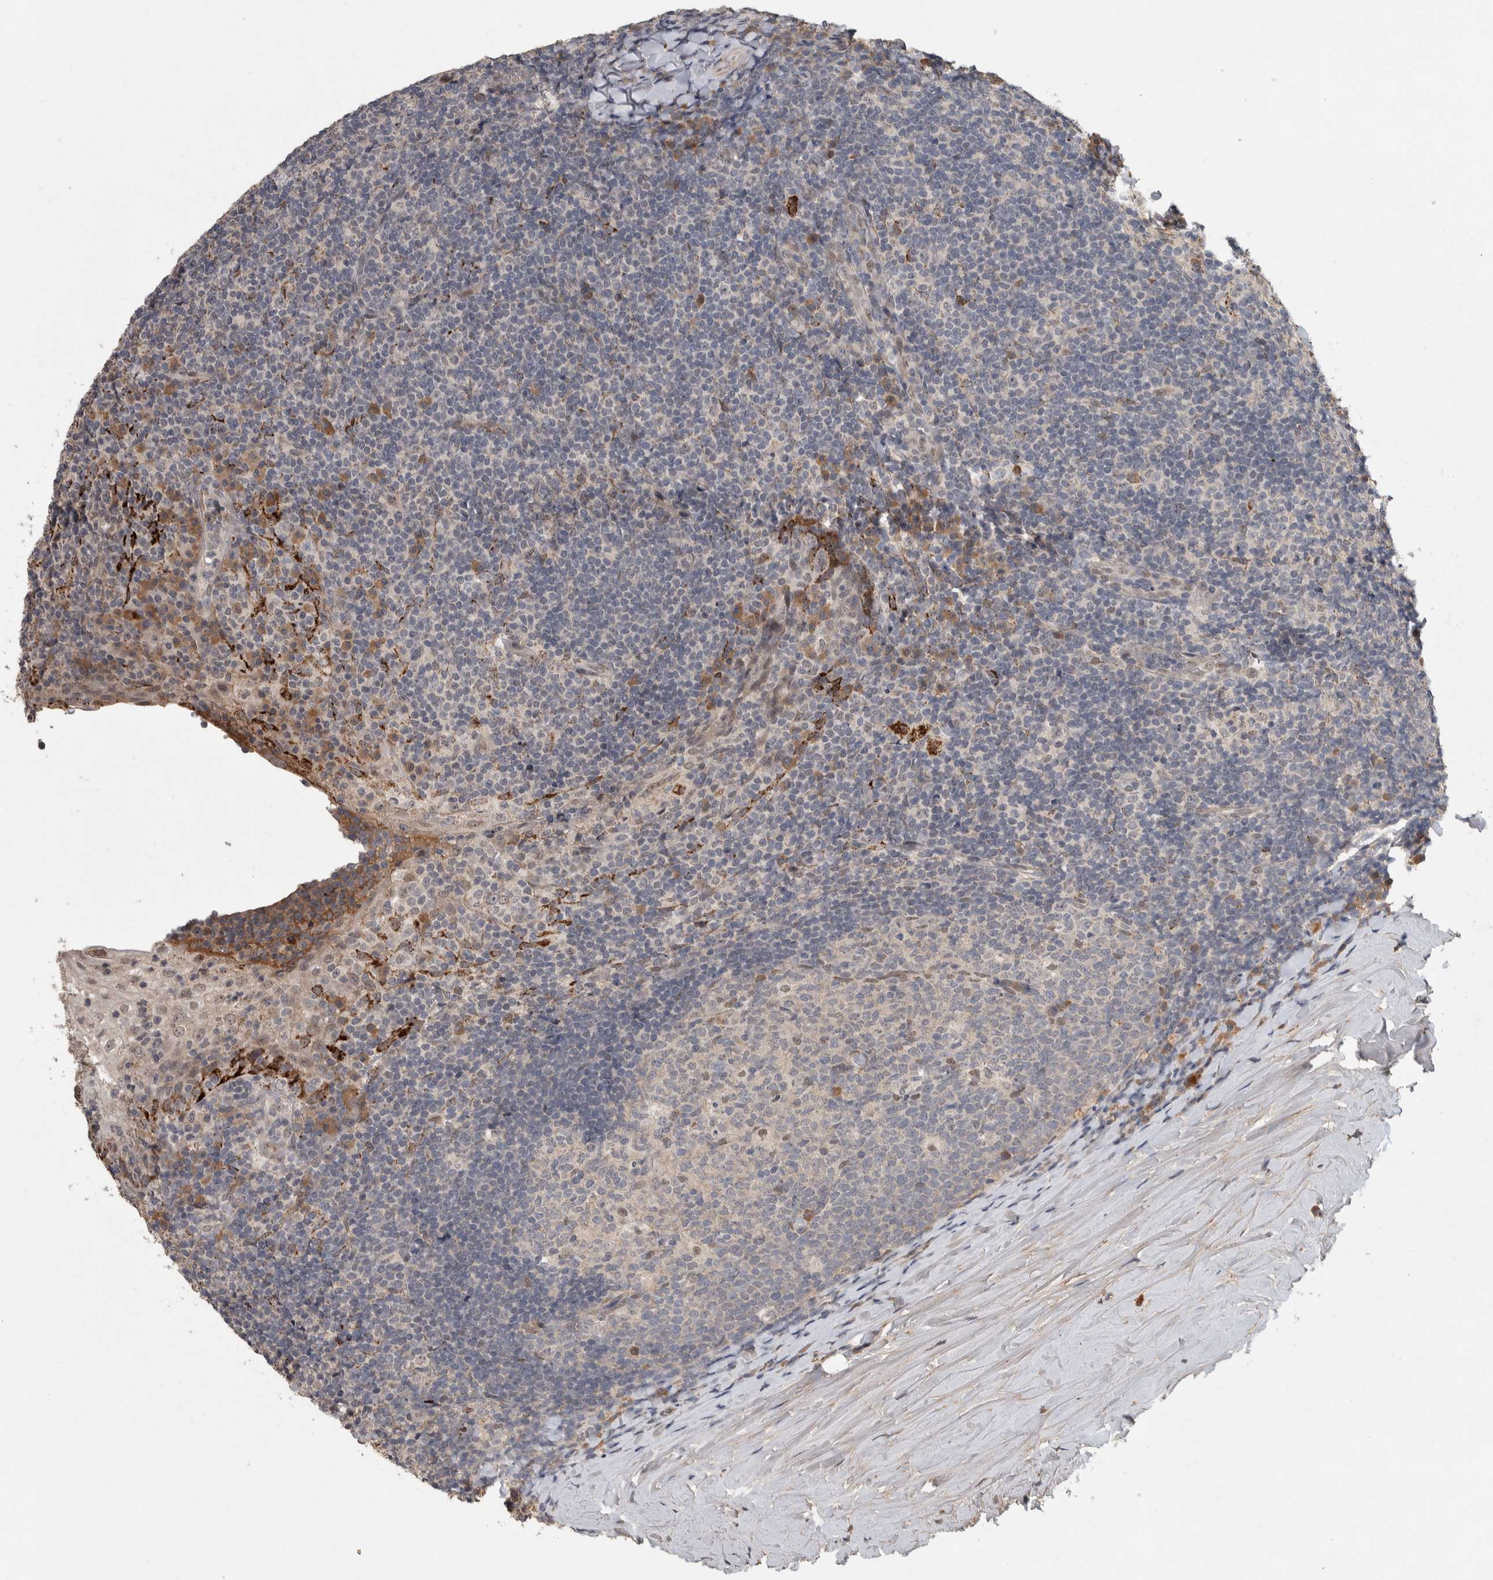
{"staining": {"intensity": "negative", "quantity": "none", "location": "none"}, "tissue": "tonsil", "cell_type": "Germinal center cells", "image_type": "normal", "snomed": [{"axis": "morphology", "description": "Normal tissue, NOS"}, {"axis": "topography", "description": "Tonsil"}], "caption": "This is an immunohistochemistry photomicrograph of unremarkable human tonsil. There is no staining in germinal center cells.", "gene": "CHRM3", "patient": {"sex": "male", "age": 37}}